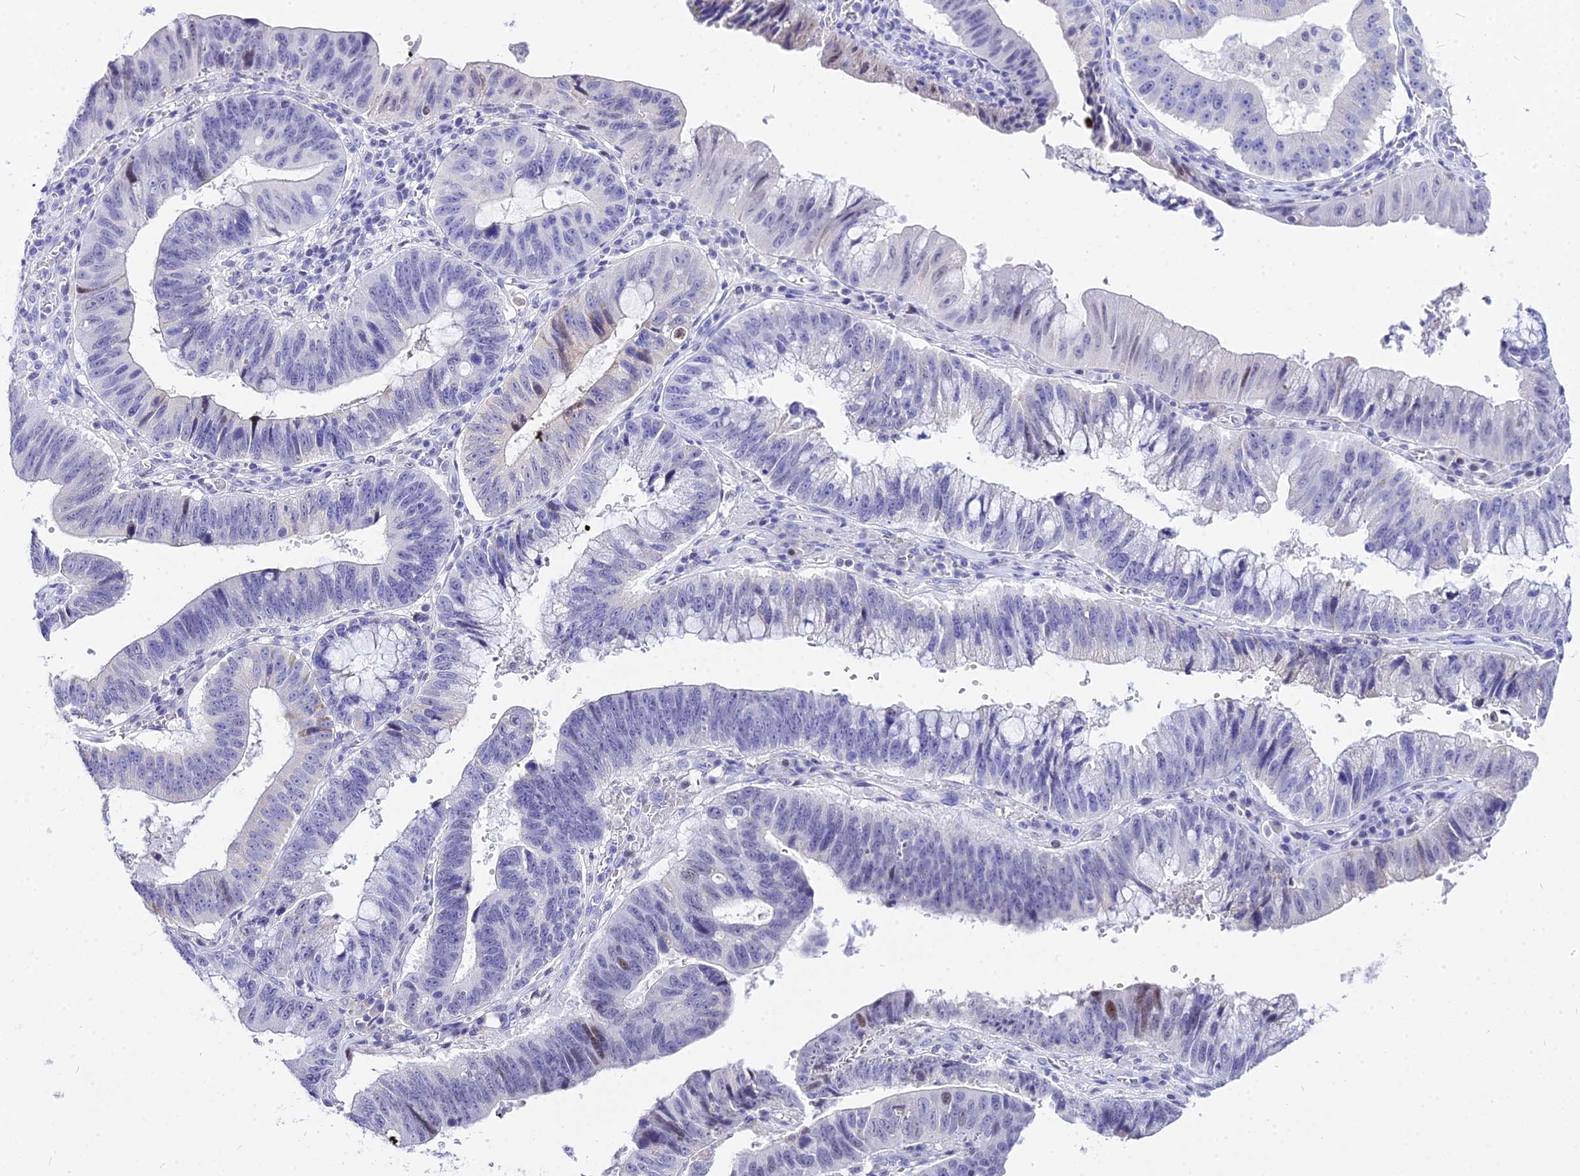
{"staining": {"intensity": "negative", "quantity": "none", "location": "none"}, "tissue": "stomach cancer", "cell_type": "Tumor cells", "image_type": "cancer", "snomed": [{"axis": "morphology", "description": "Adenocarcinoma, NOS"}, {"axis": "topography", "description": "Stomach"}], "caption": "A high-resolution photomicrograph shows immunohistochemistry (IHC) staining of stomach adenocarcinoma, which exhibits no significant staining in tumor cells.", "gene": "CARD18", "patient": {"sex": "male", "age": 59}}